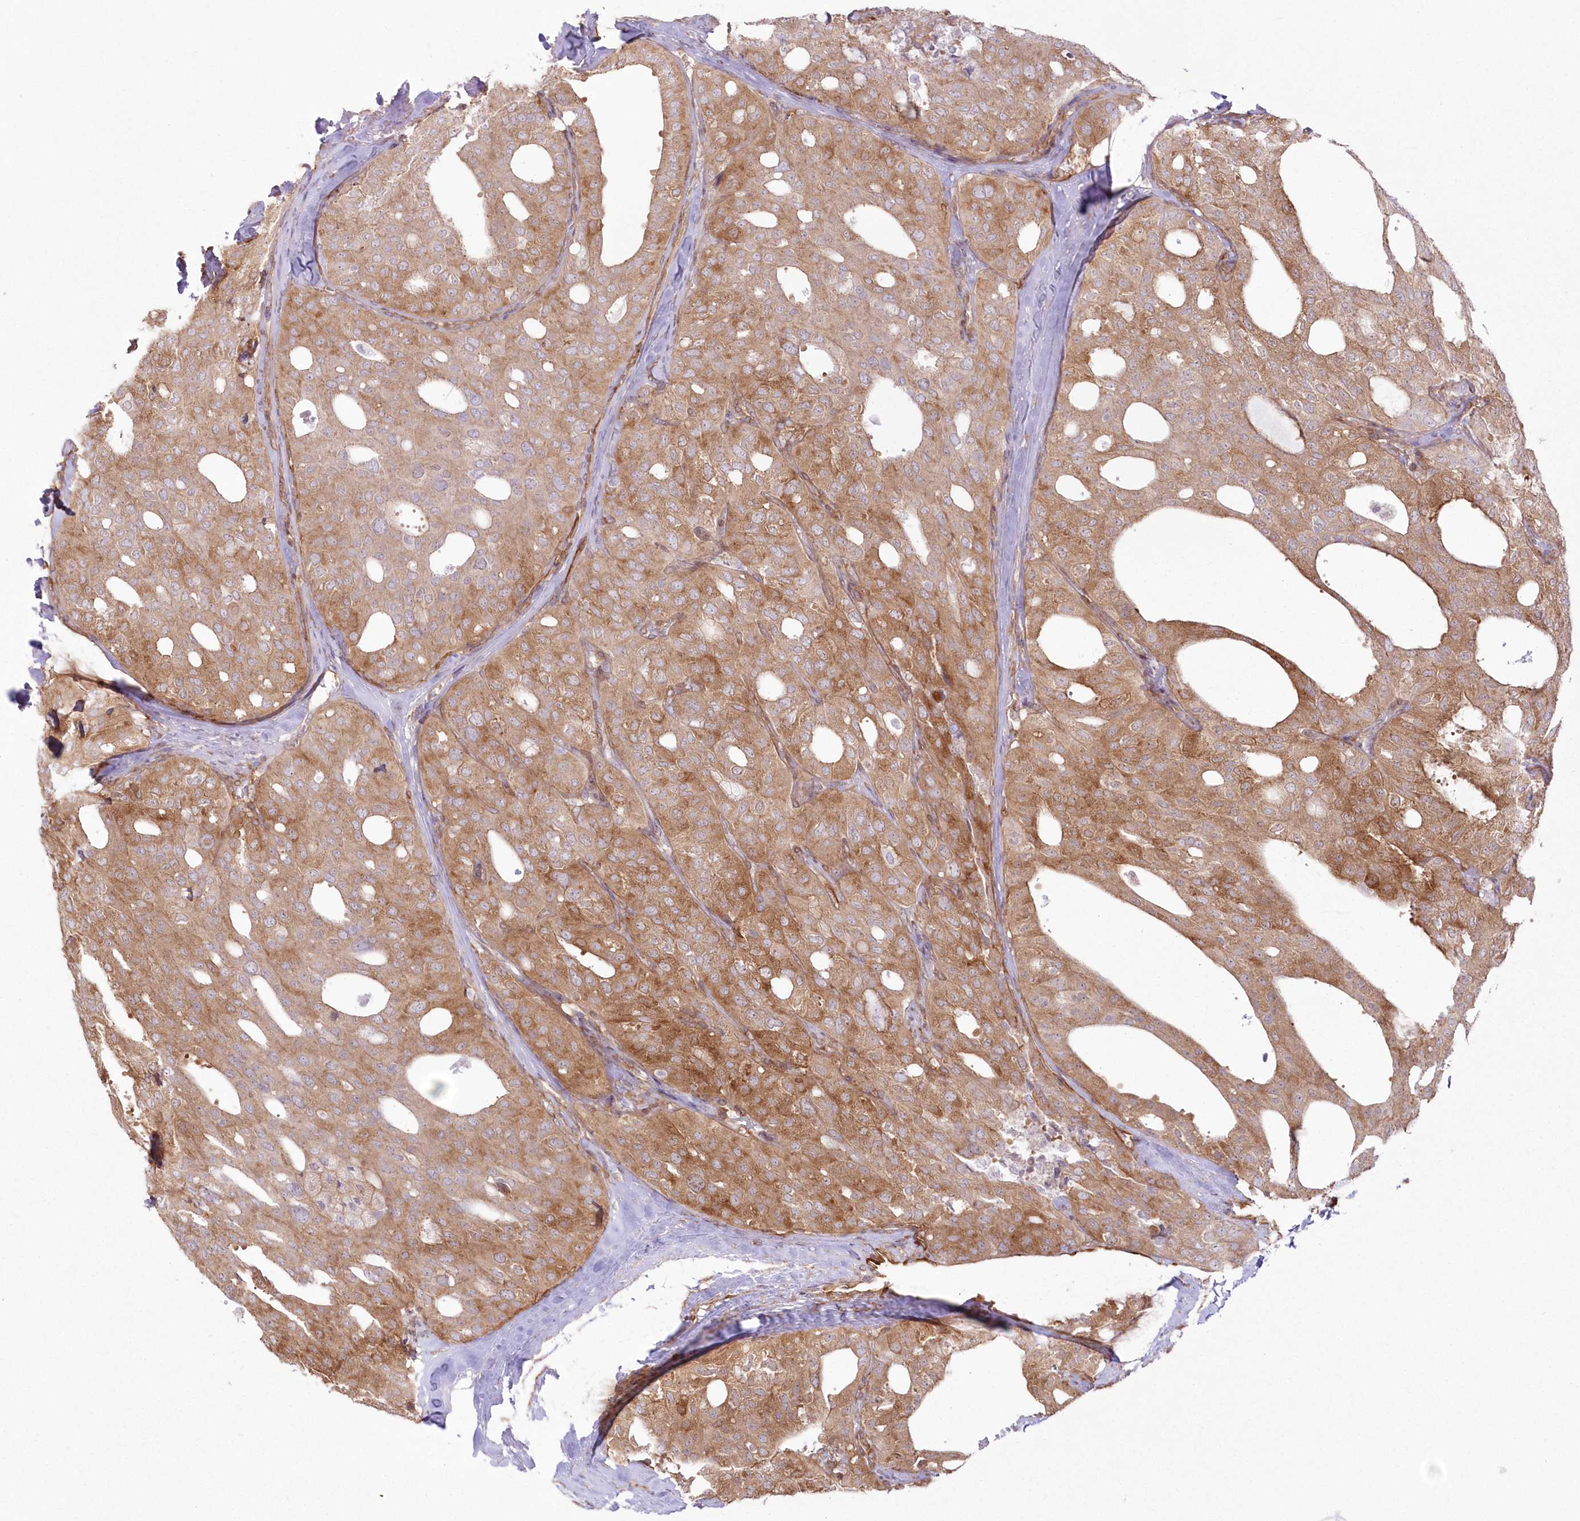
{"staining": {"intensity": "moderate", "quantity": ">75%", "location": "cytoplasmic/membranous"}, "tissue": "thyroid cancer", "cell_type": "Tumor cells", "image_type": "cancer", "snomed": [{"axis": "morphology", "description": "Follicular adenoma carcinoma, NOS"}, {"axis": "topography", "description": "Thyroid gland"}], "caption": "The immunohistochemical stain shows moderate cytoplasmic/membranous expression in tumor cells of thyroid cancer (follicular adenoma carcinoma) tissue. (Brightfield microscopy of DAB IHC at high magnification).", "gene": "SH3PXD2B", "patient": {"sex": "male", "age": 75}}